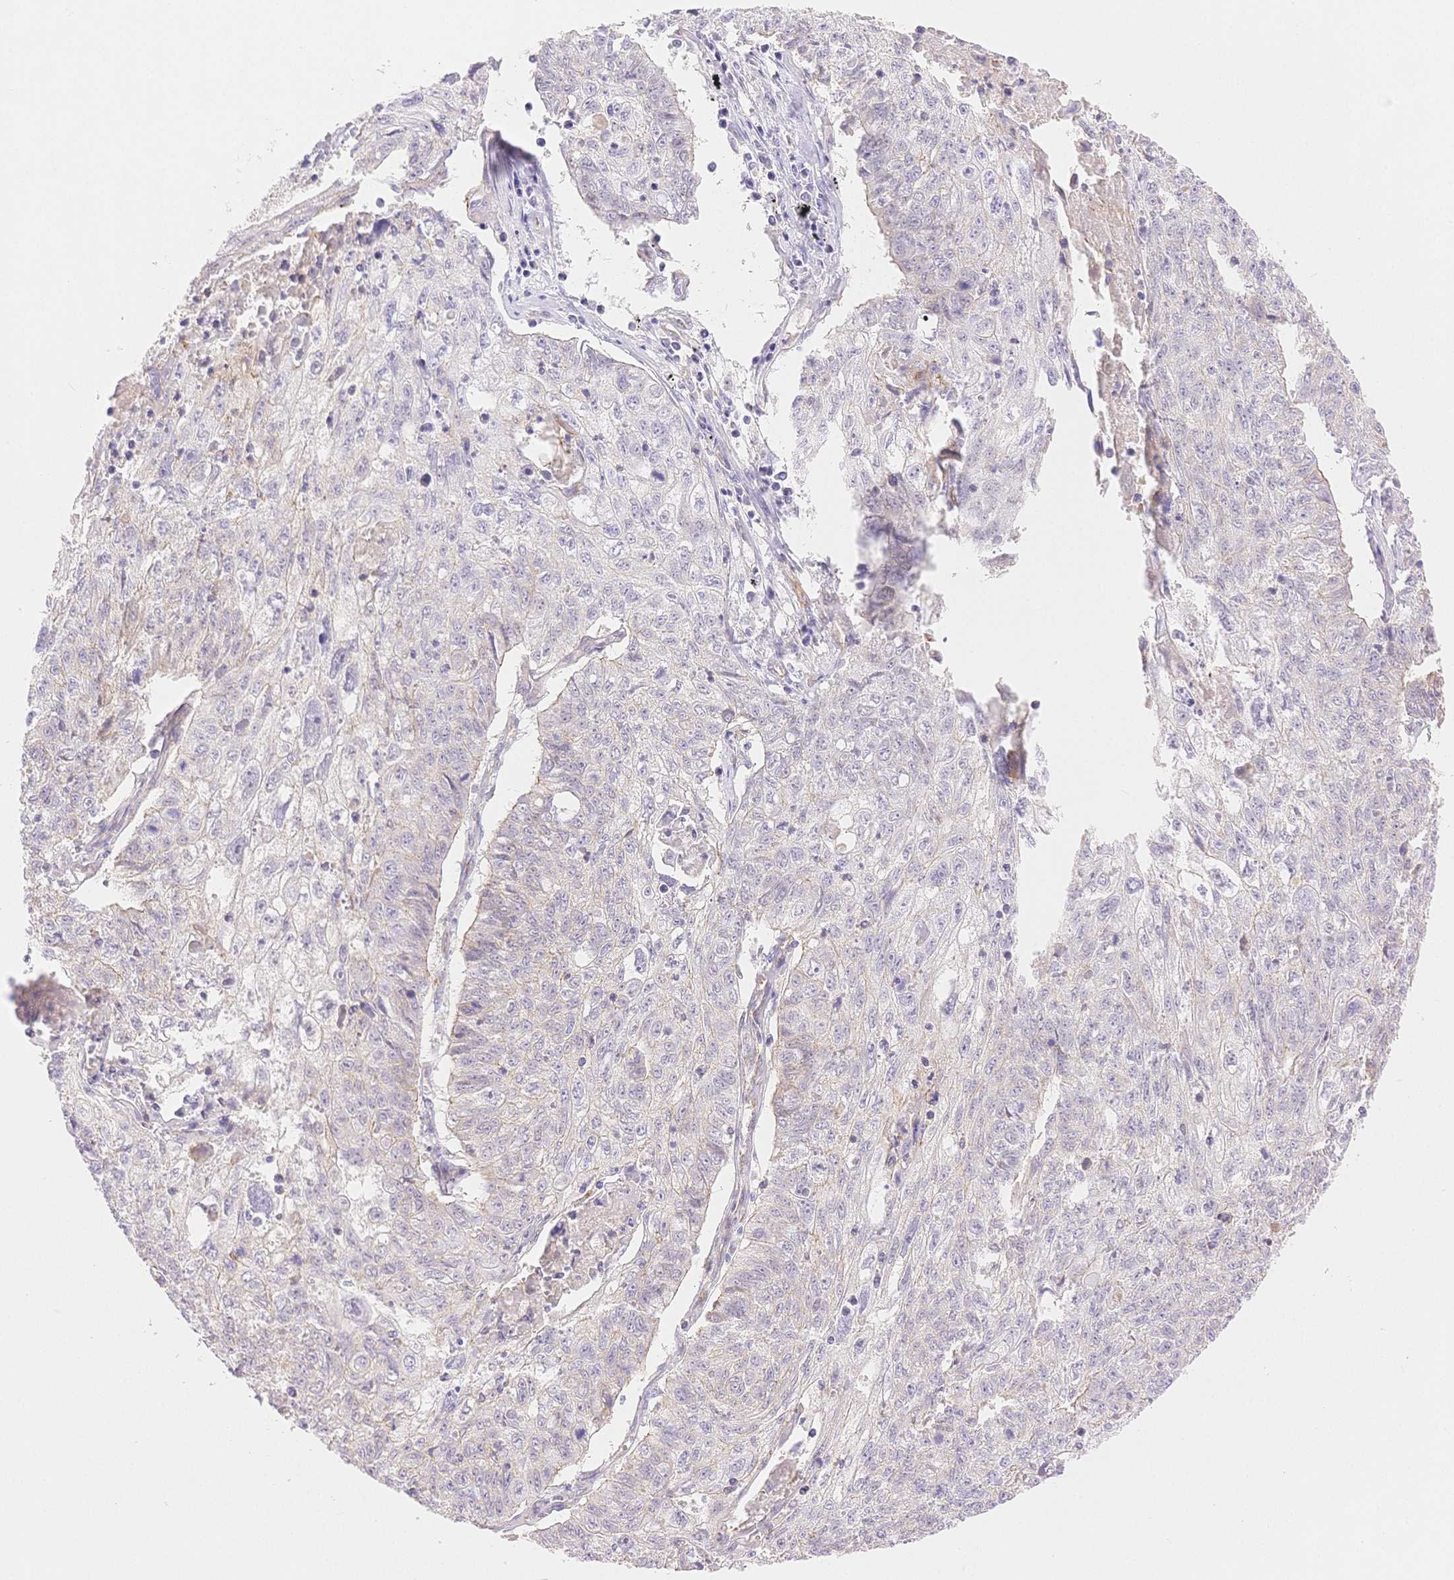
{"staining": {"intensity": "negative", "quantity": "none", "location": "none"}, "tissue": "lung cancer", "cell_type": "Tumor cells", "image_type": "cancer", "snomed": [{"axis": "morphology", "description": "Normal morphology"}, {"axis": "morphology", "description": "Aneuploidy"}, {"axis": "morphology", "description": "Squamous cell carcinoma, NOS"}, {"axis": "topography", "description": "Lymph node"}, {"axis": "topography", "description": "Lung"}], "caption": "The micrograph reveals no significant expression in tumor cells of lung cancer.", "gene": "WDR54", "patient": {"sex": "female", "age": 76}}